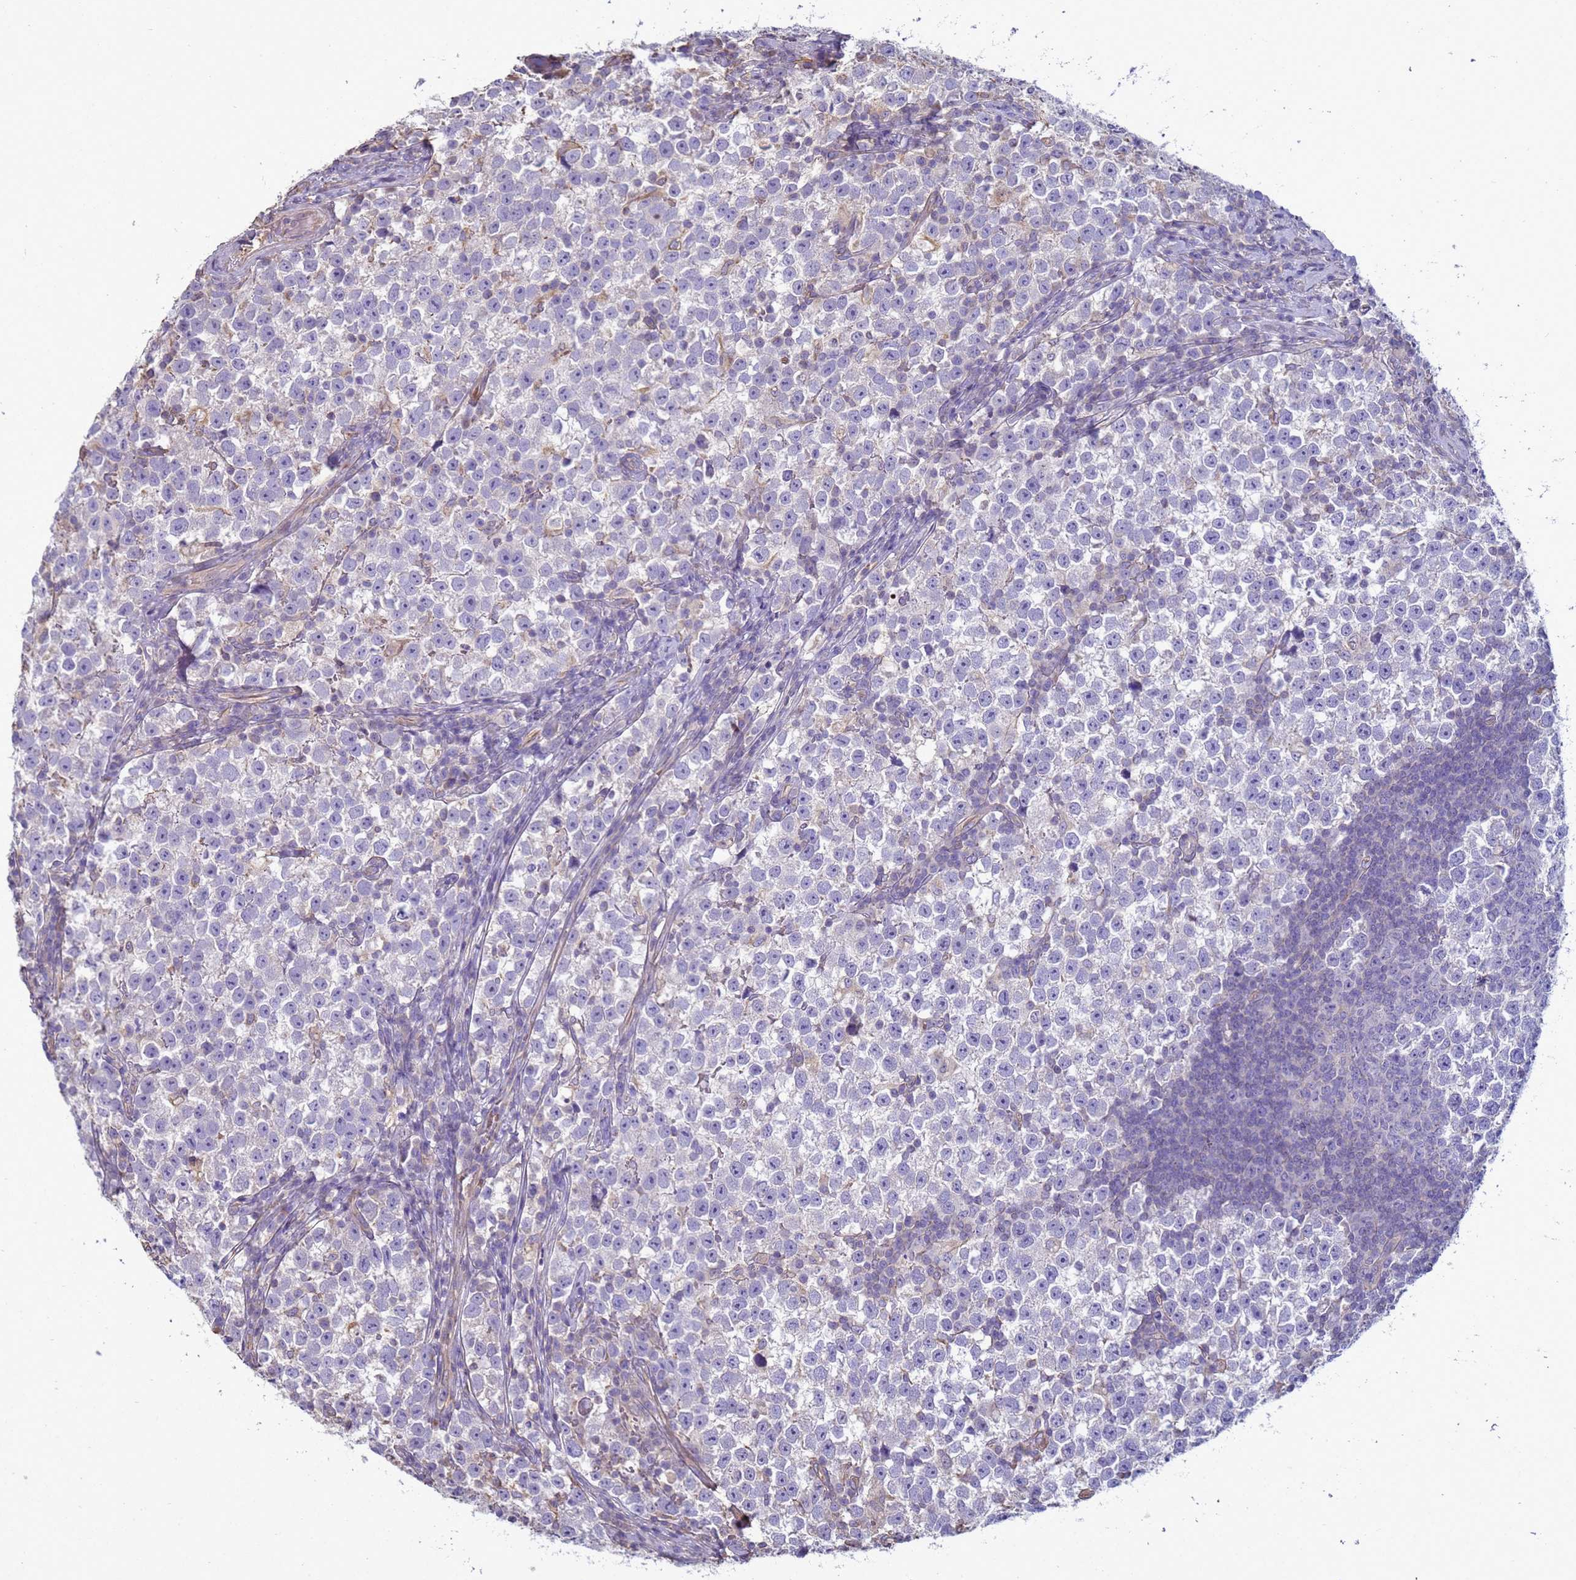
{"staining": {"intensity": "negative", "quantity": "none", "location": "none"}, "tissue": "testis cancer", "cell_type": "Tumor cells", "image_type": "cancer", "snomed": [{"axis": "morphology", "description": "Normal tissue, NOS"}, {"axis": "morphology", "description": "Seminoma, NOS"}, {"axis": "topography", "description": "Testis"}], "caption": "Immunohistochemistry (IHC) of seminoma (testis) reveals no positivity in tumor cells.", "gene": "SGIP1", "patient": {"sex": "male", "age": 43}}